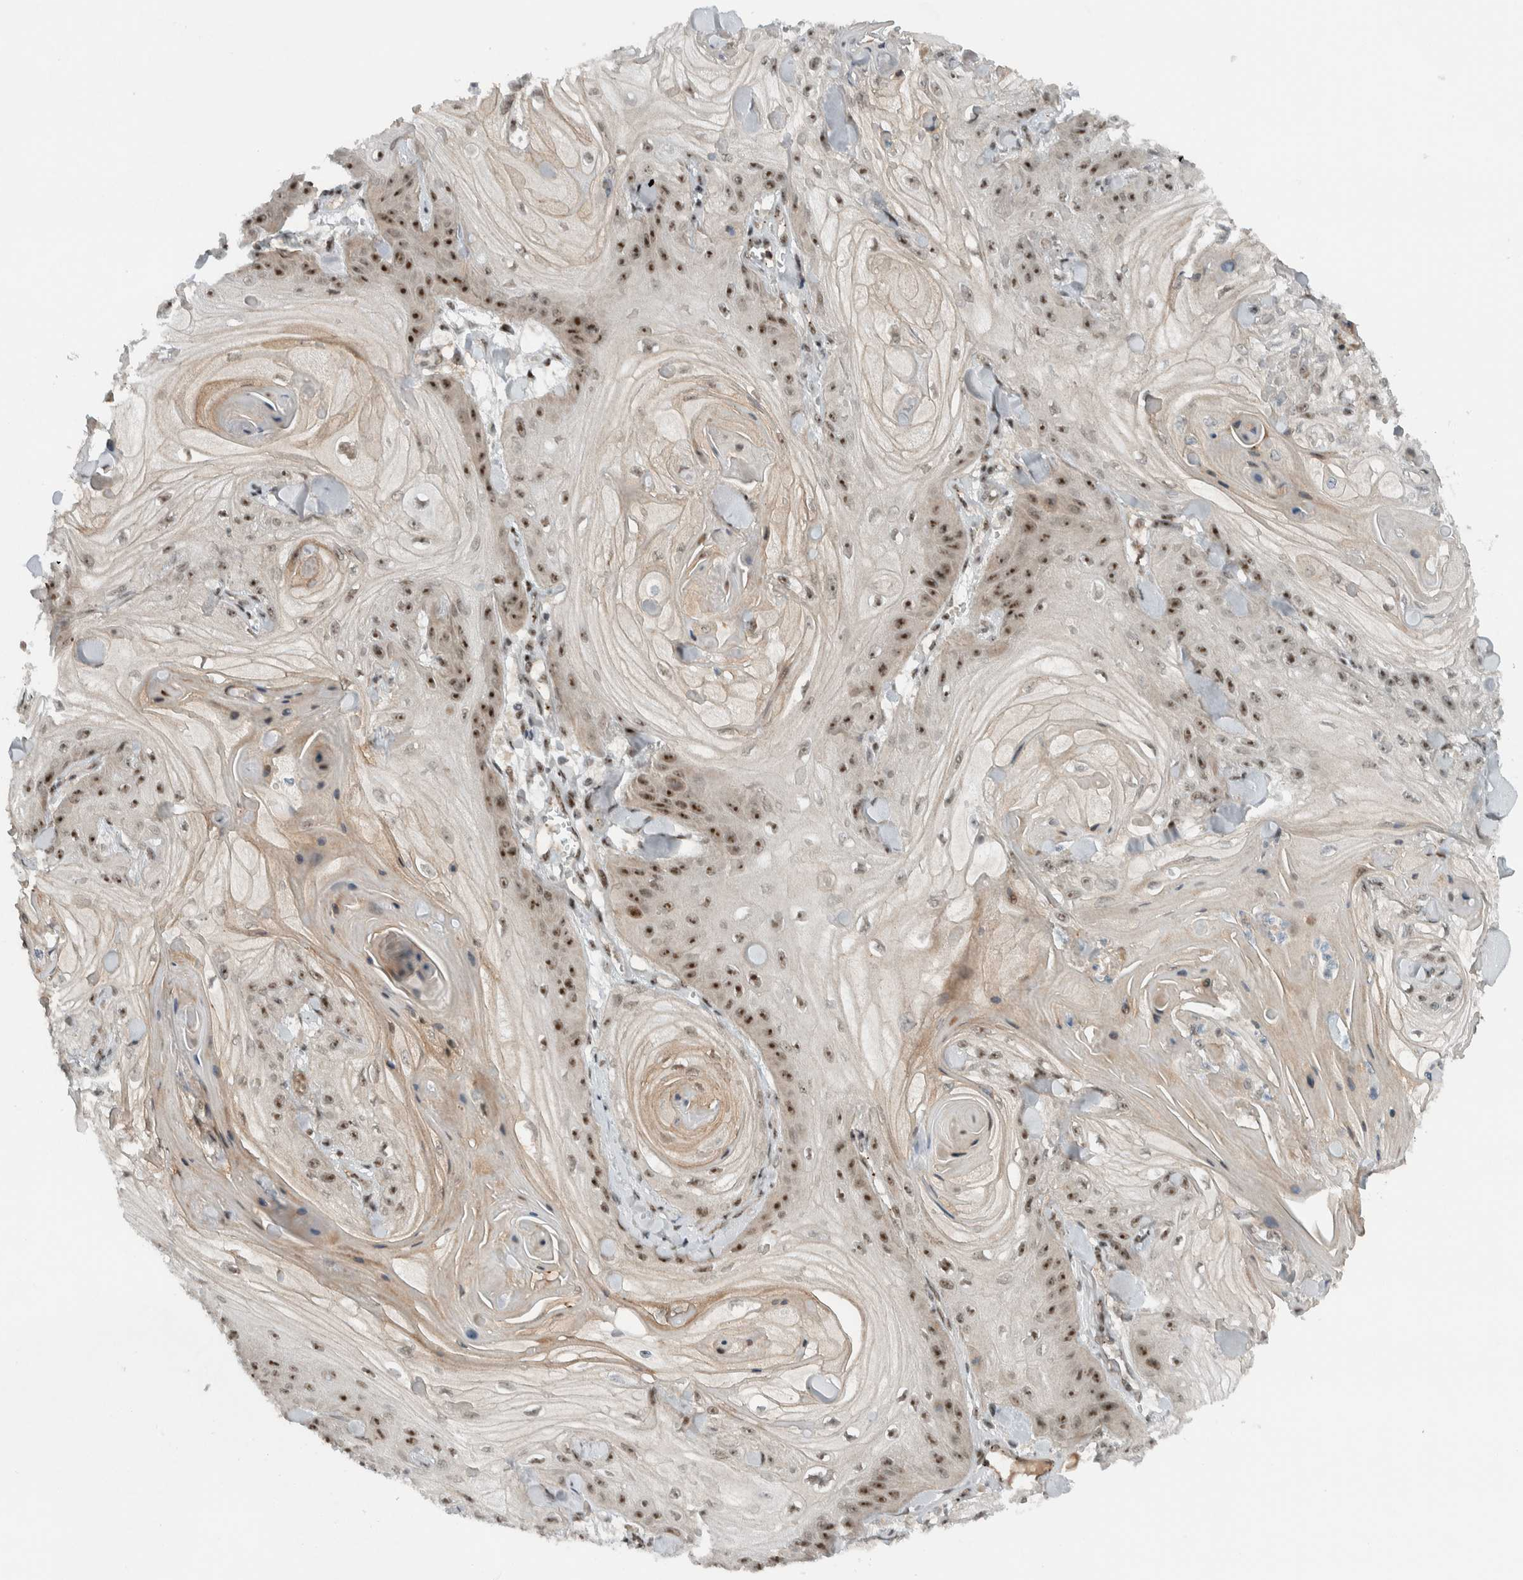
{"staining": {"intensity": "strong", "quantity": ">75%", "location": "nuclear"}, "tissue": "skin cancer", "cell_type": "Tumor cells", "image_type": "cancer", "snomed": [{"axis": "morphology", "description": "Squamous cell carcinoma, NOS"}, {"axis": "topography", "description": "Skin"}], "caption": "Immunohistochemistry (IHC) histopathology image of neoplastic tissue: human skin cancer stained using immunohistochemistry (IHC) exhibits high levels of strong protein expression localized specifically in the nuclear of tumor cells, appearing as a nuclear brown color.", "gene": "ZFP91", "patient": {"sex": "male", "age": 74}}